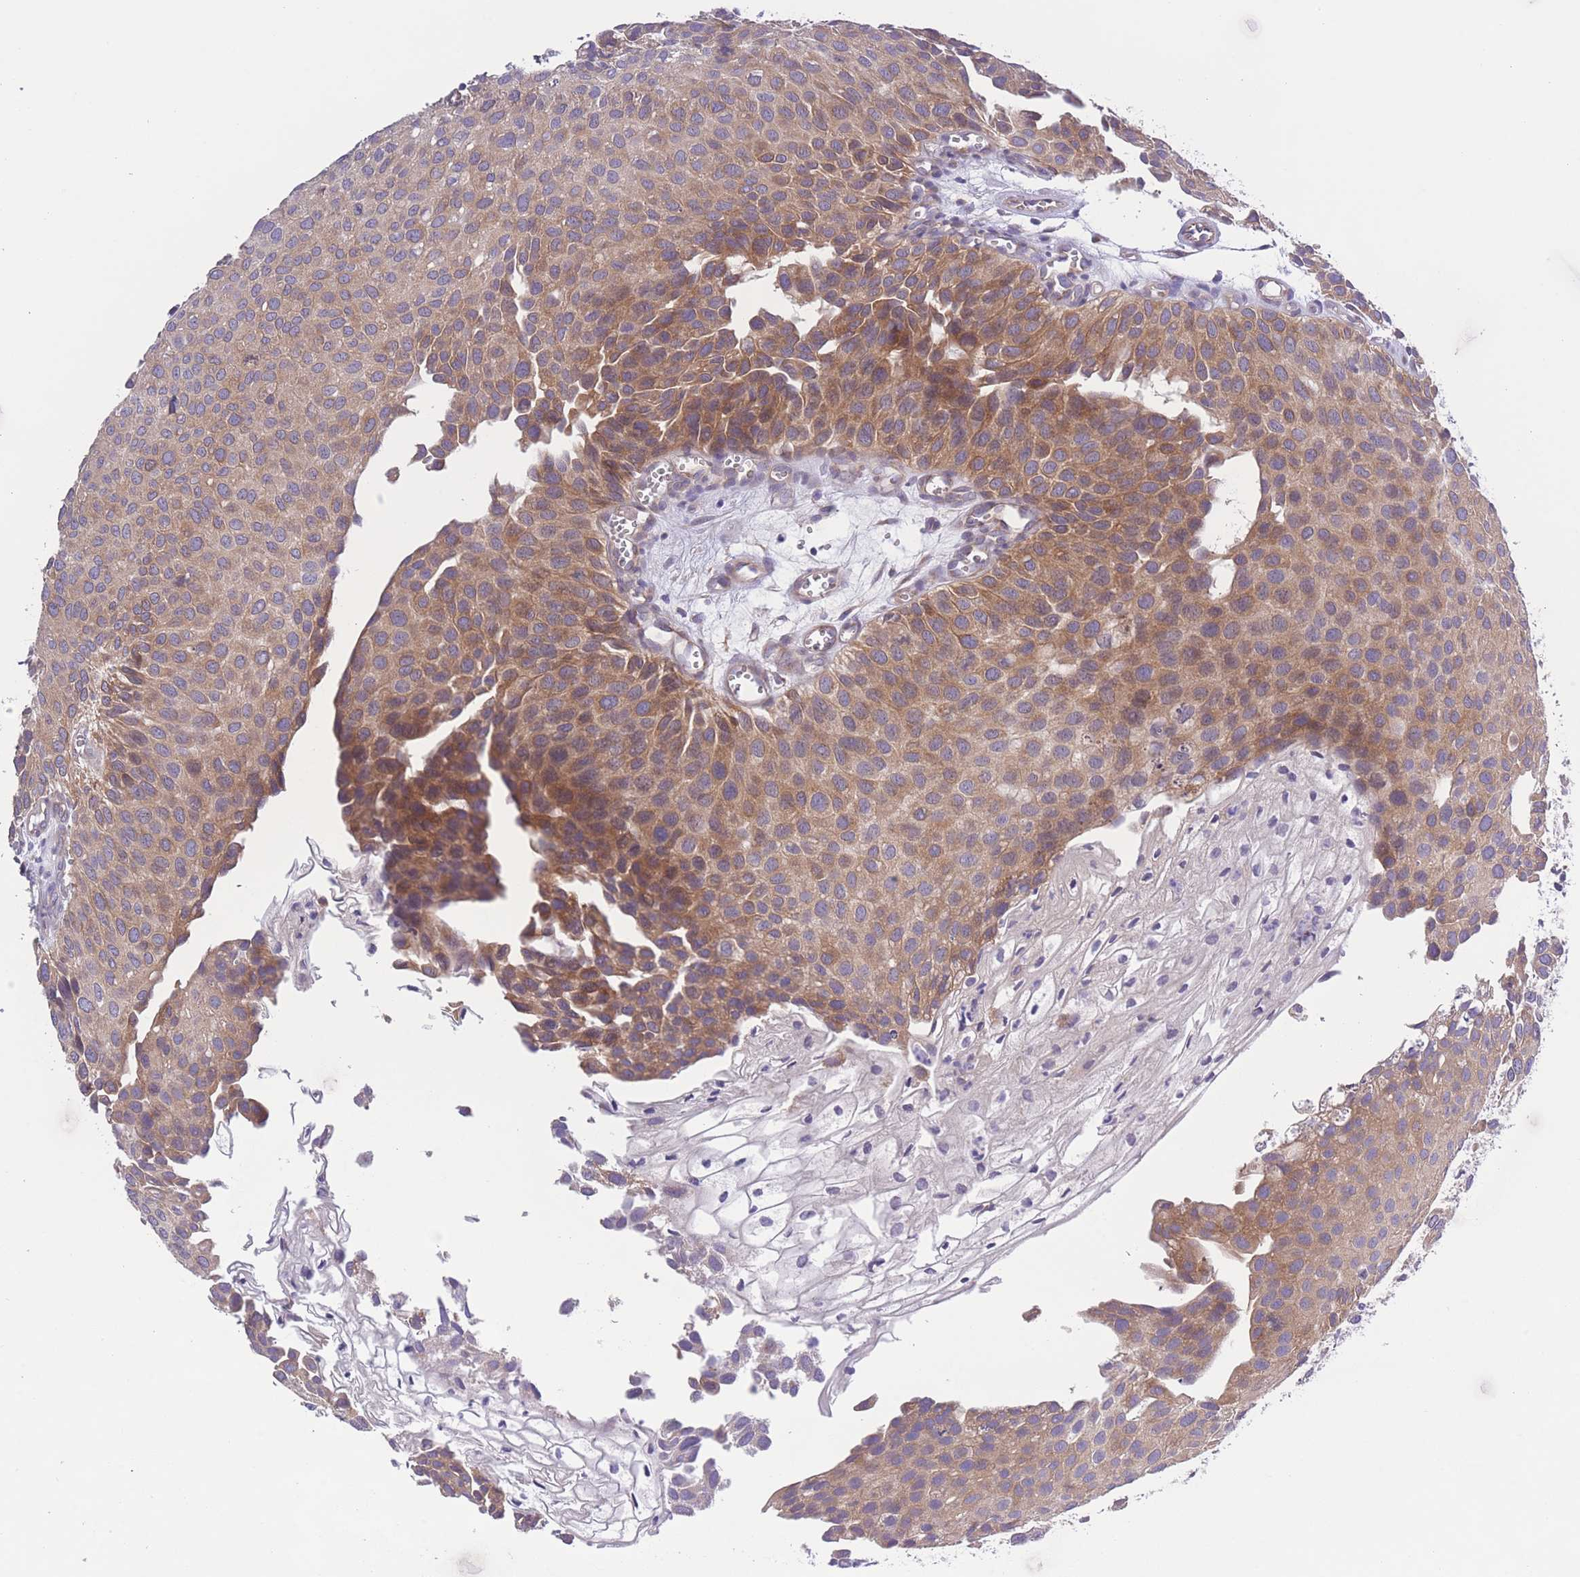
{"staining": {"intensity": "moderate", "quantity": ">75%", "location": "cytoplasmic/membranous"}, "tissue": "urothelial cancer", "cell_type": "Tumor cells", "image_type": "cancer", "snomed": [{"axis": "morphology", "description": "Urothelial carcinoma, Low grade"}, {"axis": "topography", "description": "Urinary bladder"}], "caption": "Protein analysis of urothelial carcinoma (low-grade) tissue demonstrates moderate cytoplasmic/membranous positivity in about >75% of tumor cells.", "gene": "WWOX", "patient": {"sex": "male", "age": 88}}